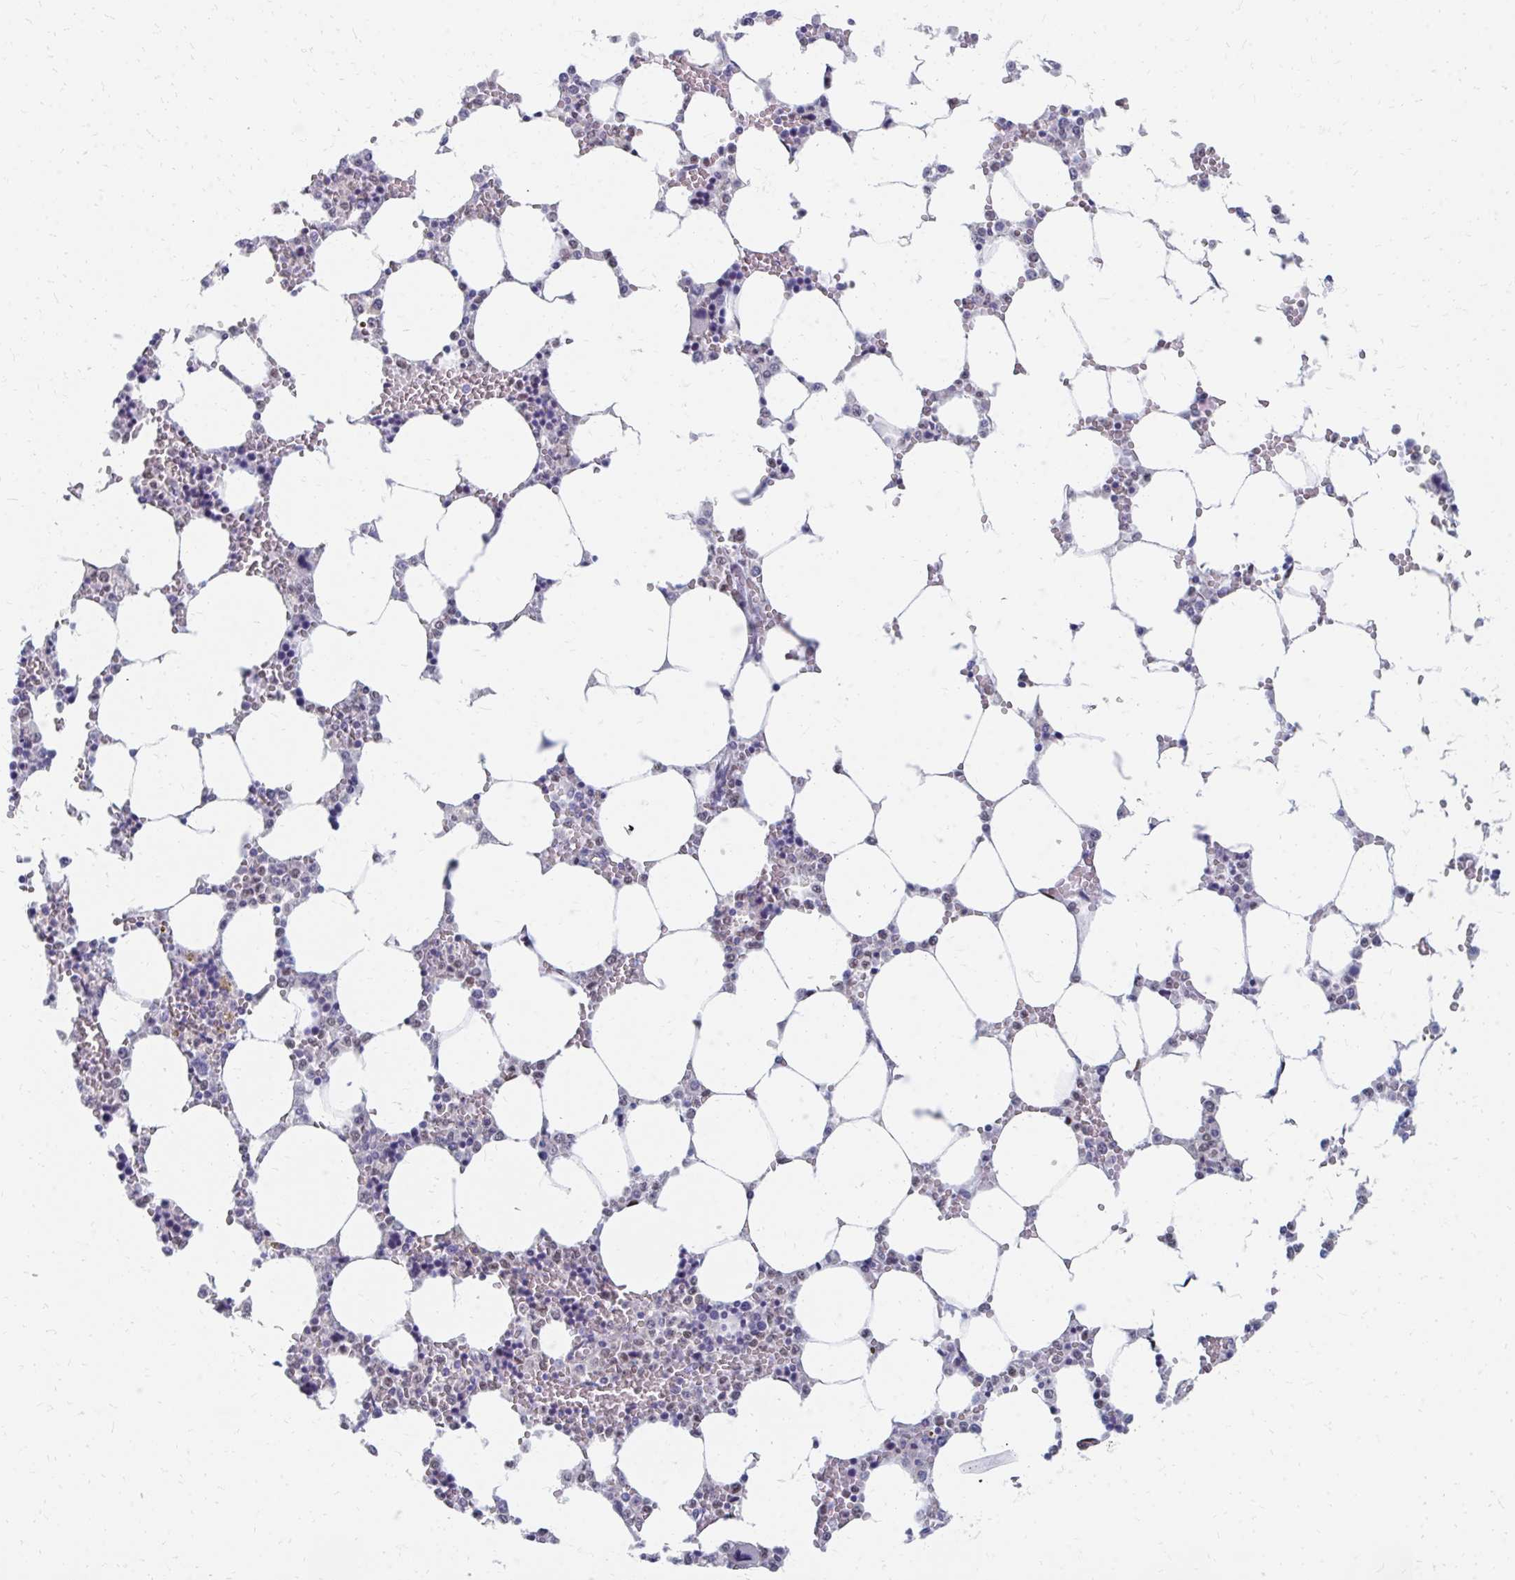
{"staining": {"intensity": "moderate", "quantity": "25%-75%", "location": "nuclear"}, "tissue": "bone marrow", "cell_type": "Hematopoietic cells", "image_type": "normal", "snomed": [{"axis": "morphology", "description": "Normal tissue, NOS"}, {"axis": "topography", "description": "Bone marrow"}], "caption": "Bone marrow stained with DAB (3,3'-diaminobenzidine) IHC shows medium levels of moderate nuclear positivity in approximately 25%-75% of hematopoietic cells.", "gene": "PLK3", "patient": {"sex": "male", "age": 64}}